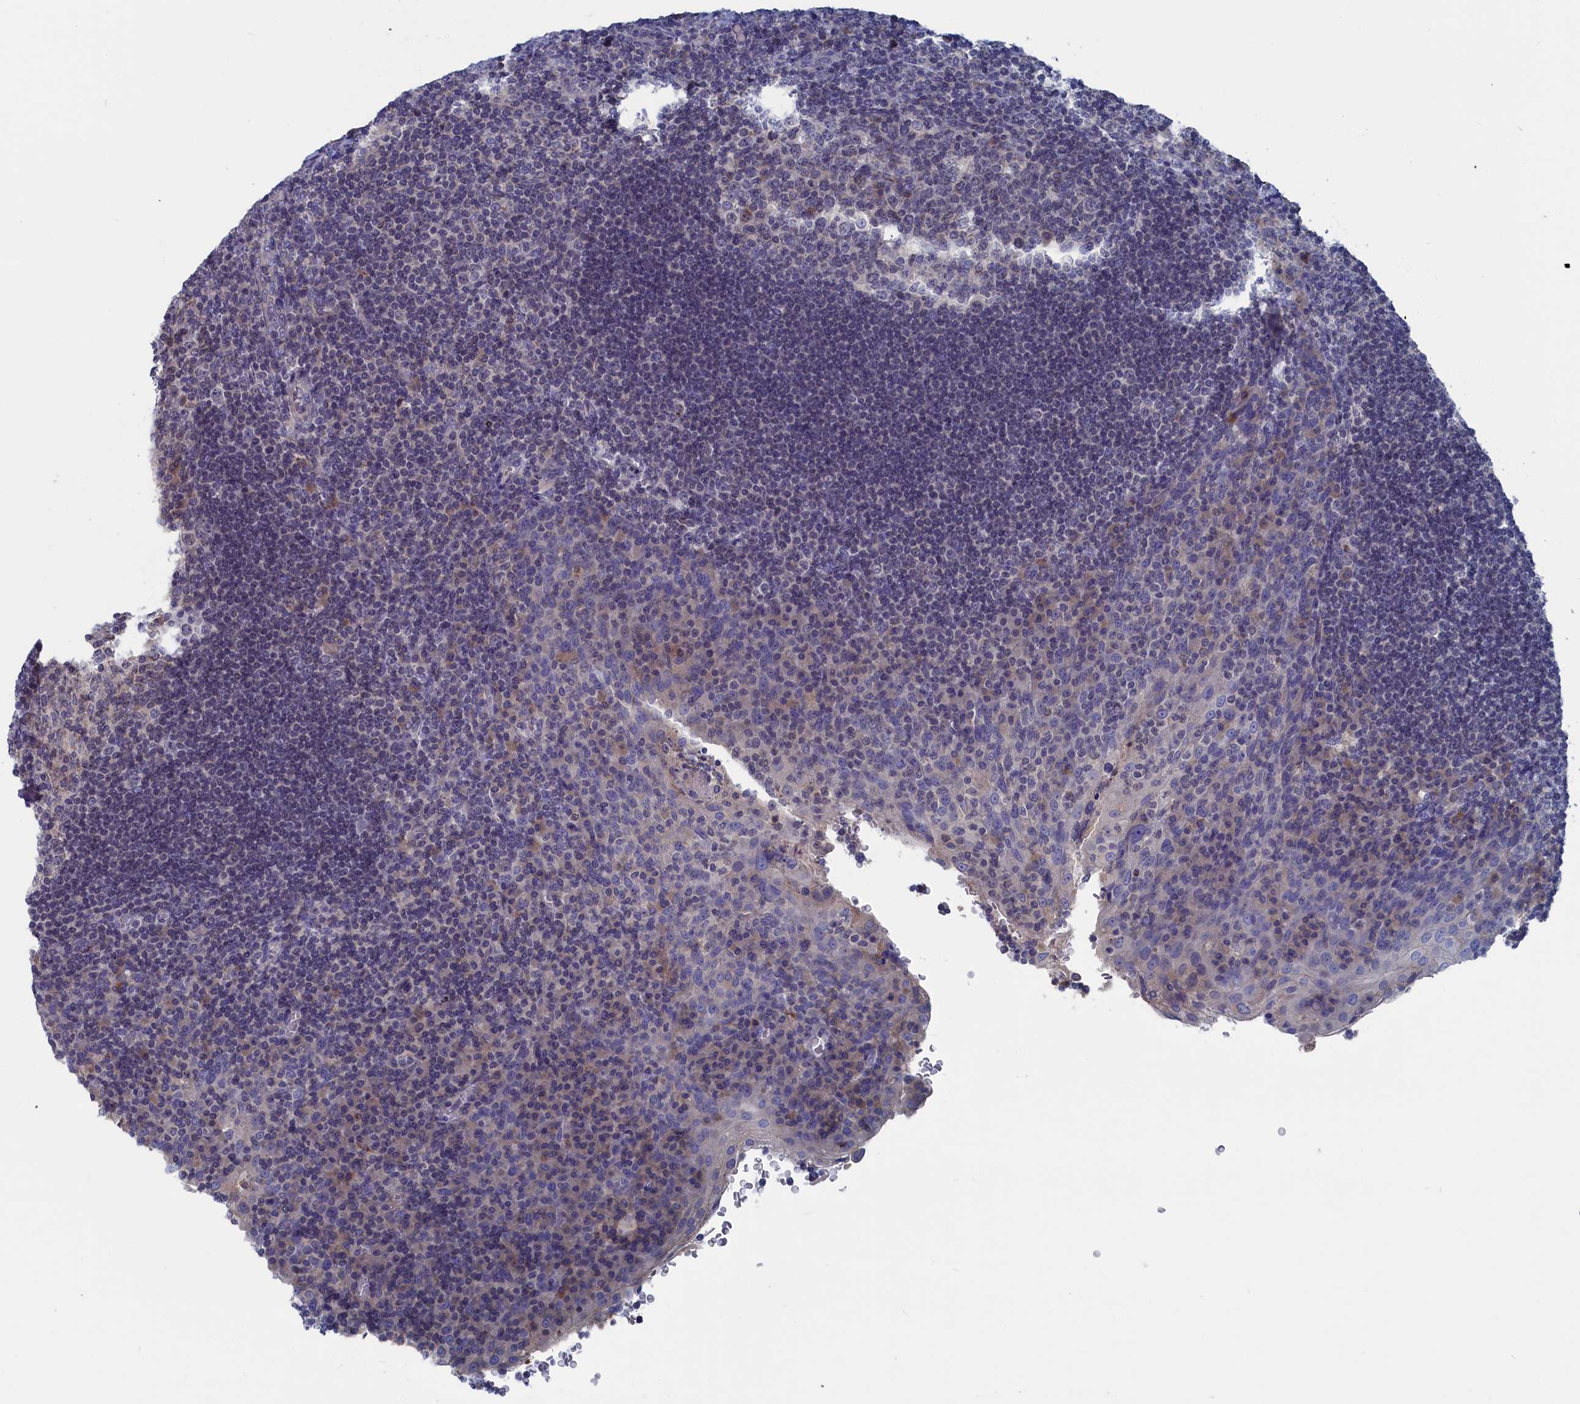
{"staining": {"intensity": "moderate", "quantity": "<25%", "location": "cytoplasmic/membranous"}, "tissue": "tonsil", "cell_type": "Germinal center cells", "image_type": "normal", "snomed": [{"axis": "morphology", "description": "Normal tissue, NOS"}, {"axis": "topography", "description": "Tonsil"}], "caption": "DAB (3,3'-diaminobenzidine) immunohistochemical staining of benign tonsil exhibits moderate cytoplasmic/membranous protein expression in approximately <25% of germinal center cells. (DAB IHC, brown staining for protein, blue staining for nuclei).", "gene": "CEND1", "patient": {"sex": "male", "age": 17}}